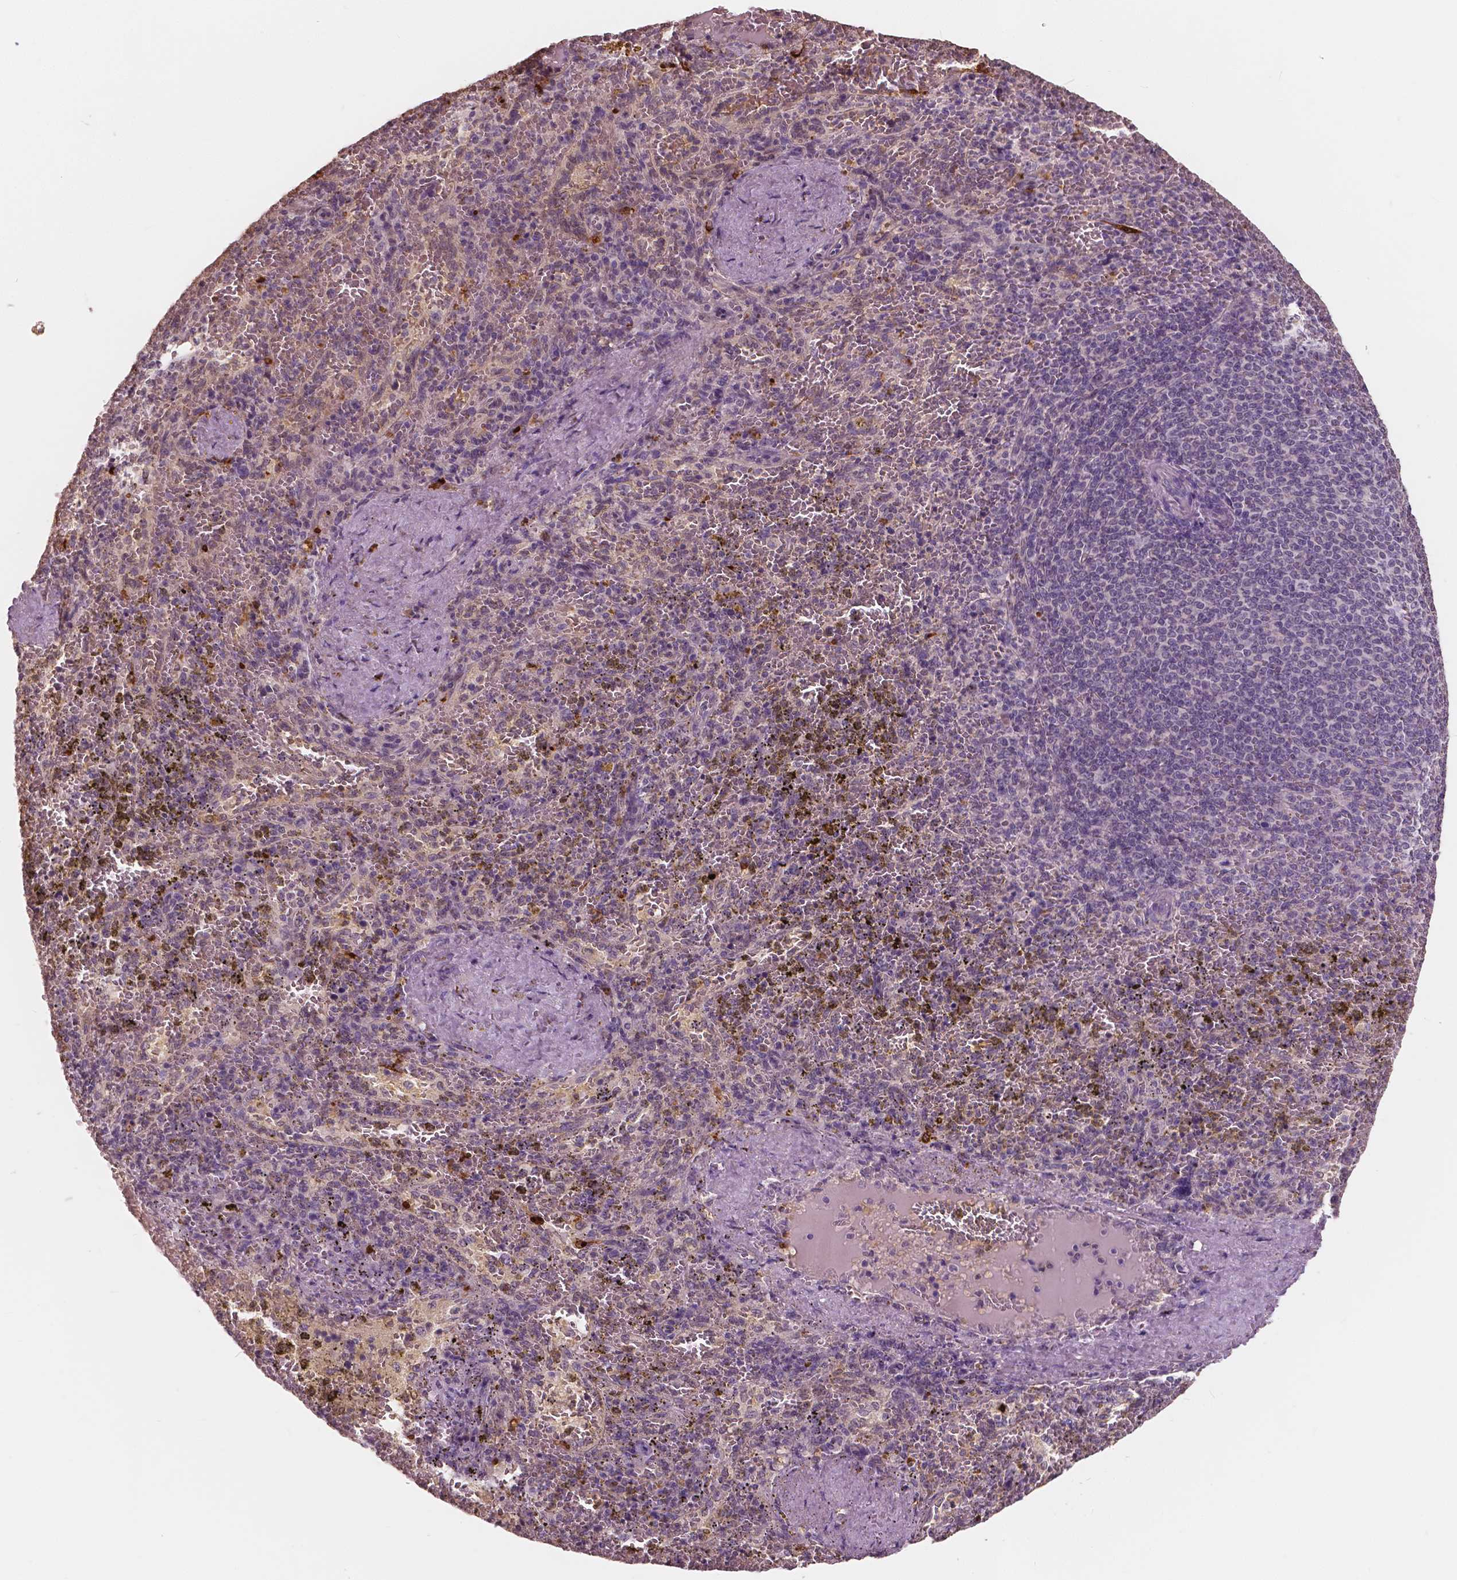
{"staining": {"intensity": "negative", "quantity": "none", "location": "none"}, "tissue": "spleen", "cell_type": "Cells in red pulp", "image_type": "normal", "snomed": [{"axis": "morphology", "description": "Normal tissue, NOS"}, {"axis": "topography", "description": "Spleen"}], "caption": "Immunohistochemical staining of normal spleen exhibits no significant positivity in cells in red pulp.", "gene": "SAT2", "patient": {"sex": "female", "age": 50}}